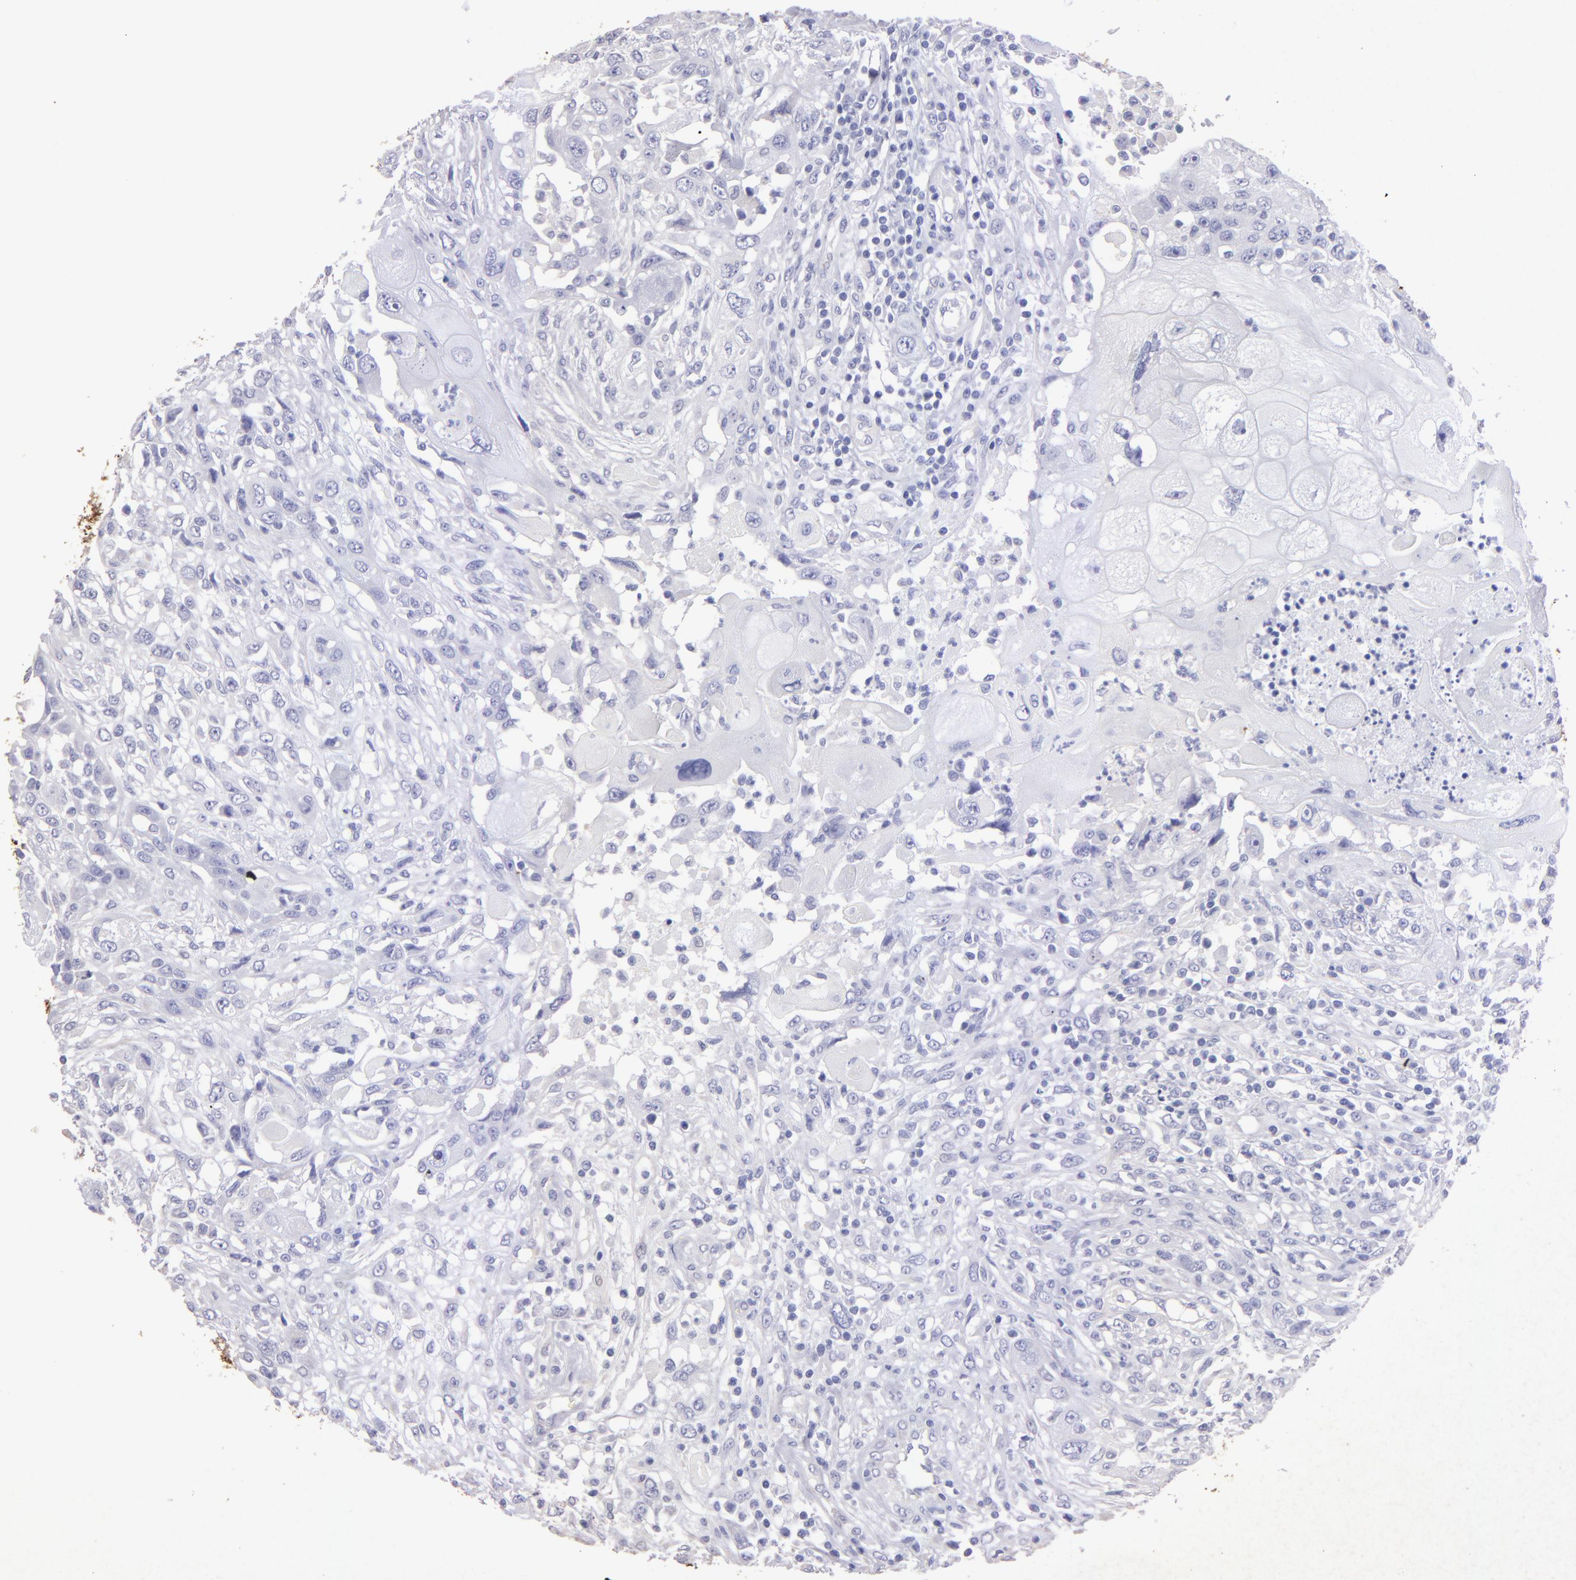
{"staining": {"intensity": "negative", "quantity": "none", "location": "none"}, "tissue": "head and neck cancer", "cell_type": "Tumor cells", "image_type": "cancer", "snomed": [{"axis": "morphology", "description": "Neoplasm, malignant, NOS"}, {"axis": "topography", "description": "Salivary gland"}, {"axis": "topography", "description": "Head-Neck"}], "caption": "This is an immunohistochemistry (IHC) micrograph of human malignant neoplasm (head and neck). There is no positivity in tumor cells.", "gene": "TG", "patient": {"sex": "male", "age": 43}}